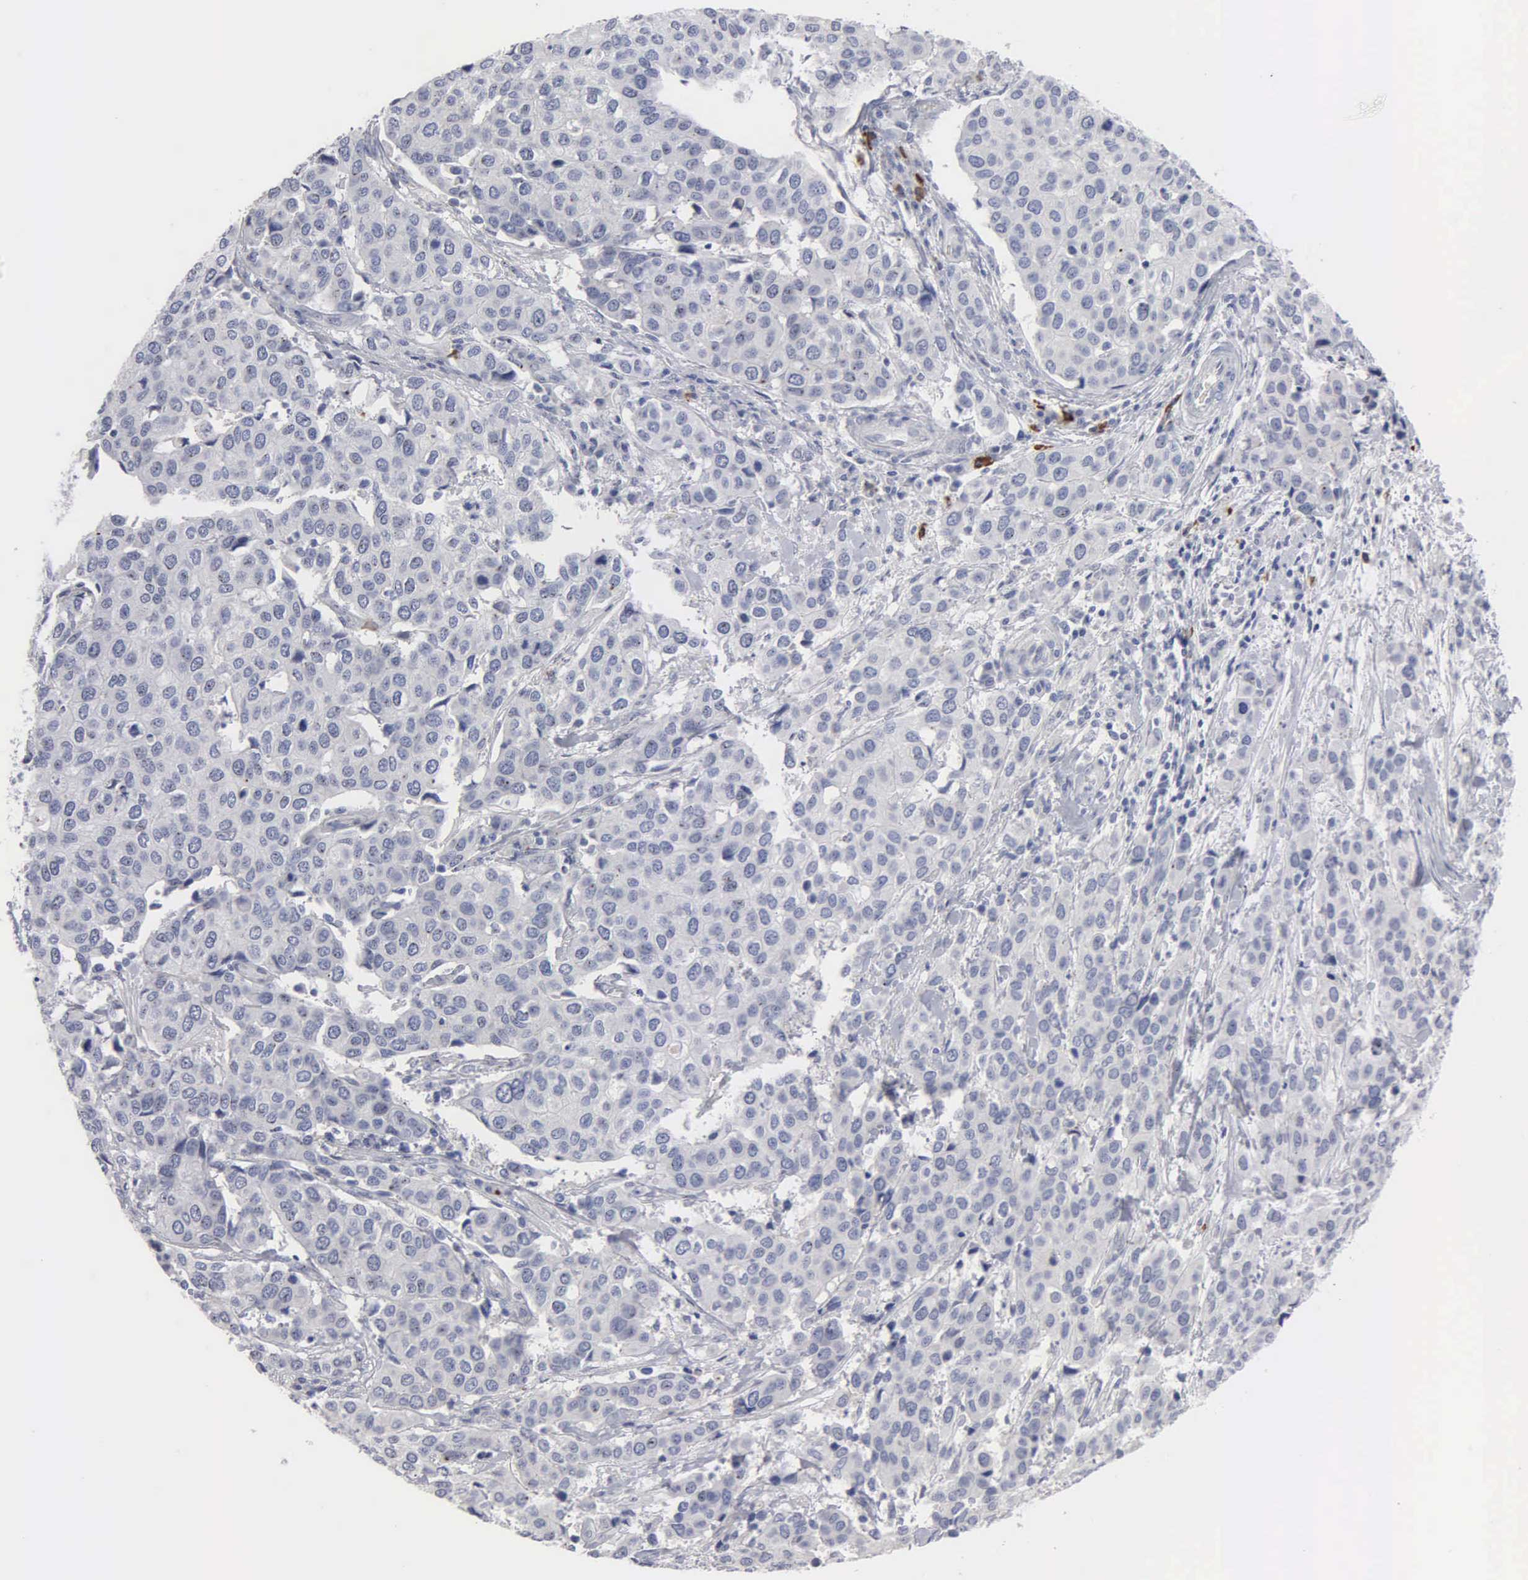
{"staining": {"intensity": "negative", "quantity": "none", "location": "none"}, "tissue": "cervical cancer", "cell_type": "Tumor cells", "image_type": "cancer", "snomed": [{"axis": "morphology", "description": "Squamous cell carcinoma, NOS"}, {"axis": "topography", "description": "Cervix"}], "caption": "Immunohistochemical staining of squamous cell carcinoma (cervical) displays no significant expression in tumor cells.", "gene": "ASPHD2", "patient": {"sex": "female", "age": 54}}